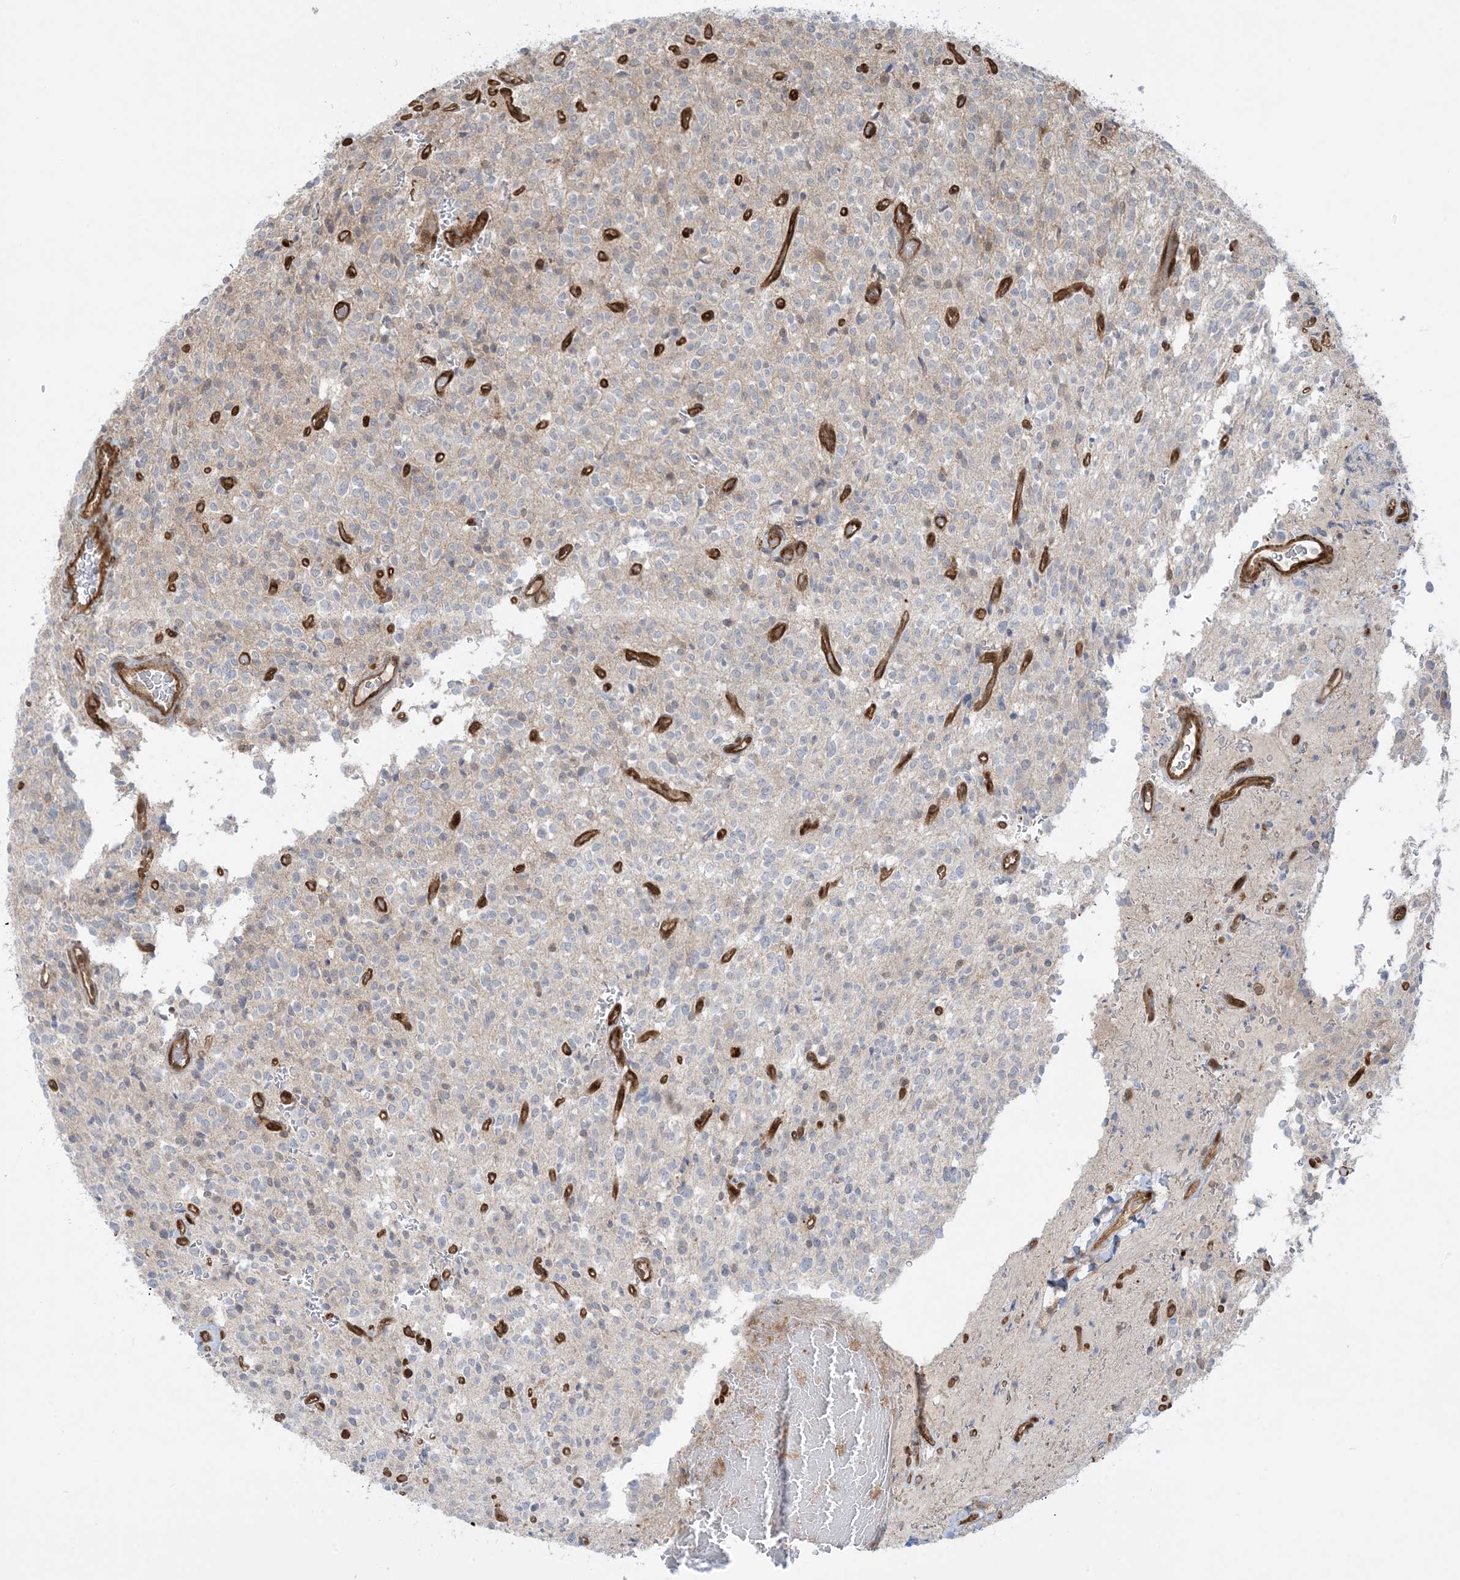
{"staining": {"intensity": "weak", "quantity": "<25%", "location": "cytoplasmic/membranous"}, "tissue": "glioma", "cell_type": "Tumor cells", "image_type": "cancer", "snomed": [{"axis": "morphology", "description": "Glioma, malignant, High grade"}, {"axis": "topography", "description": "Brain"}], "caption": "This is an immunohistochemistry (IHC) image of human malignant glioma (high-grade). There is no staining in tumor cells.", "gene": "PPM1F", "patient": {"sex": "male", "age": 34}}